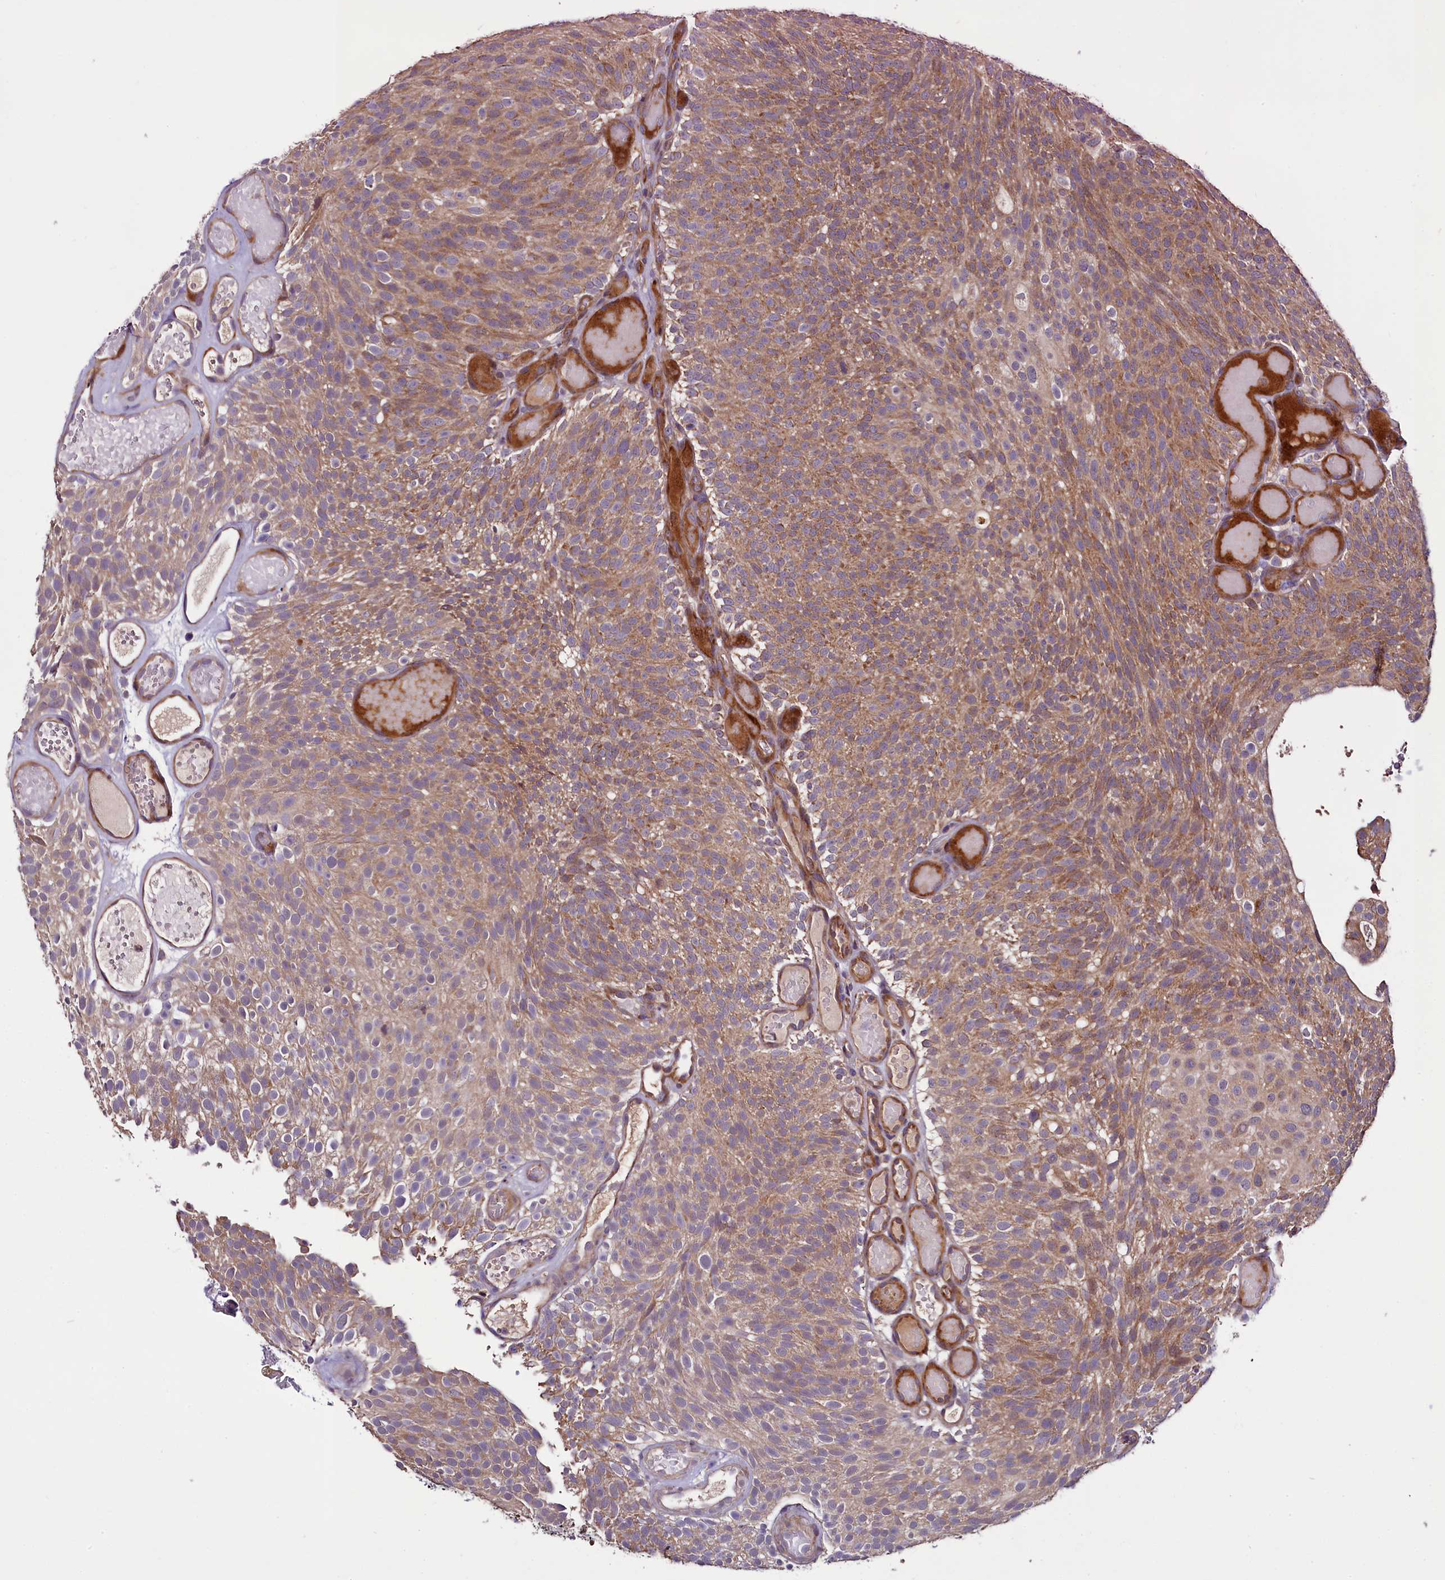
{"staining": {"intensity": "moderate", "quantity": ">75%", "location": "cytoplasmic/membranous"}, "tissue": "urothelial cancer", "cell_type": "Tumor cells", "image_type": "cancer", "snomed": [{"axis": "morphology", "description": "Urothelial carcinoma, Low grade"}, {"axis": "topography", "description": "Urinary bladder"}], "caption": "Urothelial carcinoma (low-grade) was stained to show a protein in brown. There is medium levels of moderate cytoplasmic/membranous positivity in about >75% of tumor cells. (Brightfield microscopy of DAB IHC at high magnification).", "gene": "RPUSD2", "patient": {"sex": "male", "age": 78}}